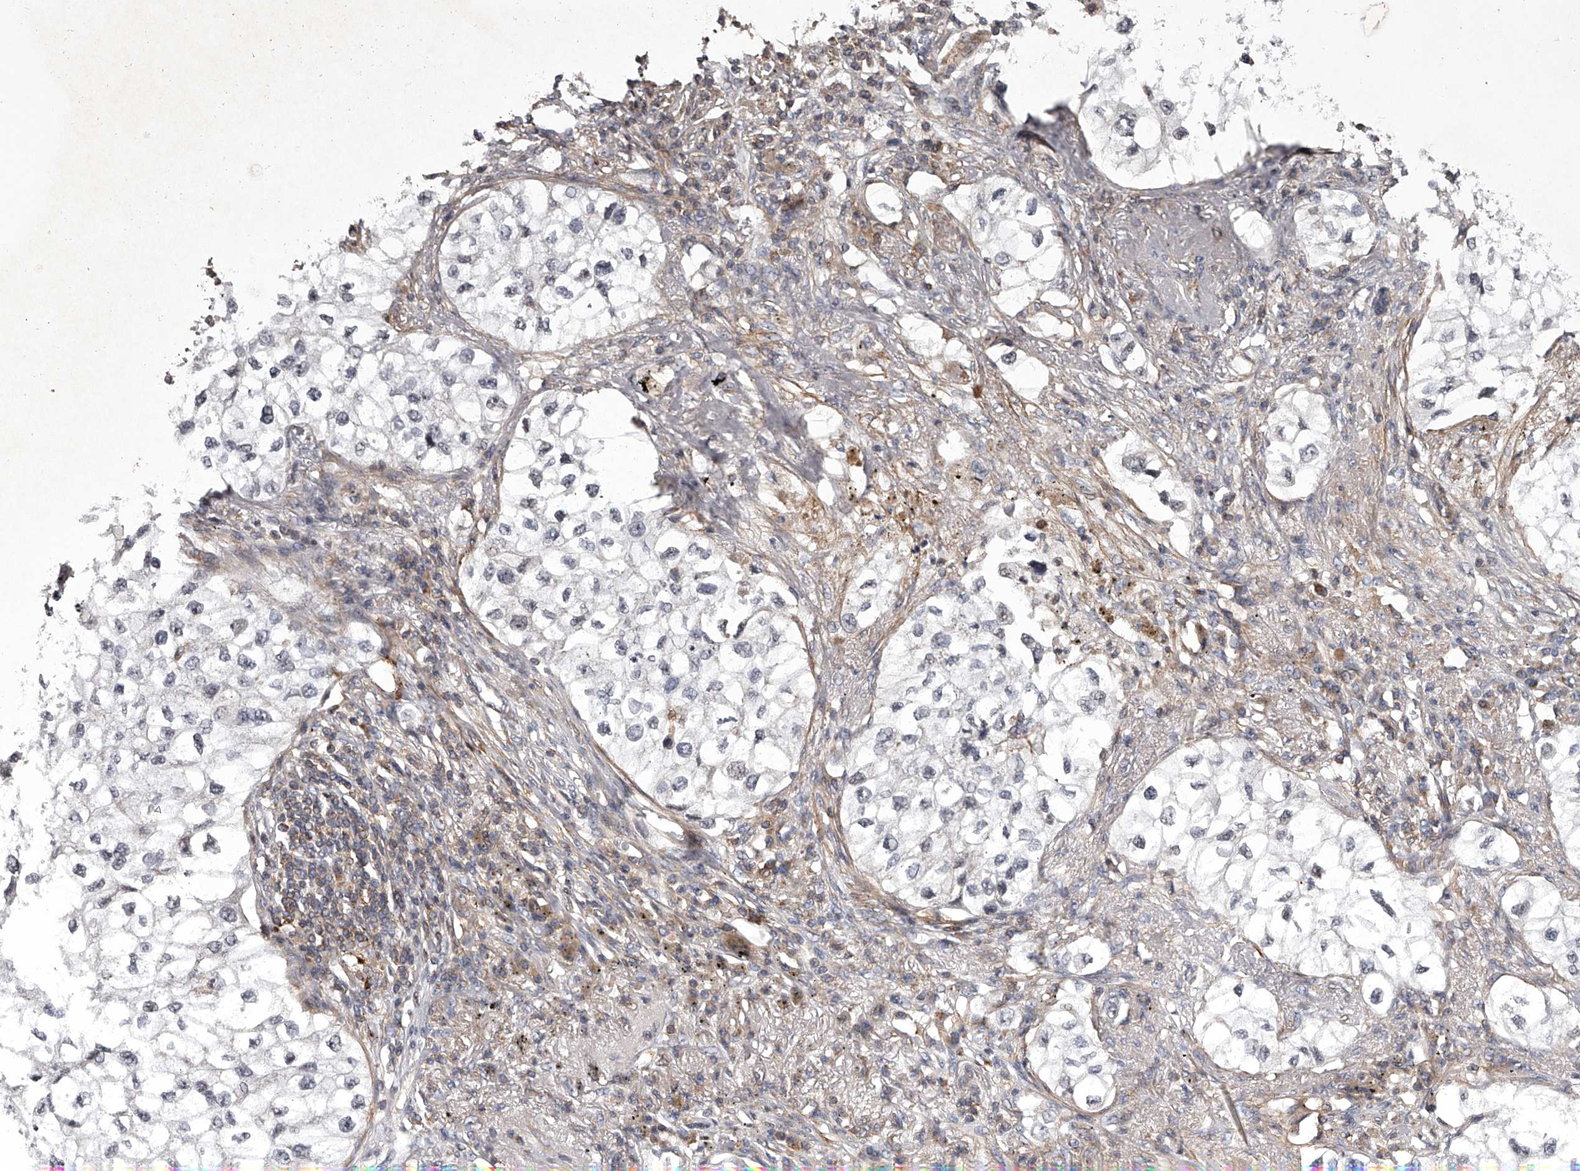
{"staining": {"intensity": "negative", "quantity": "none", "location": "none"}, "tissue": "lung cancer", "cell_type": "Tumor cells", "image_type": "cancer", "snomed": [{"axis": "morphology", "description": "Adenocarcinoma, NOS"}, {"axis": "topography", "description": "Lung"}], "caption": "Protein analysis of lung cancer demonstrates no significant staining in tumor cells. (Brightfield microscopy of DAB (3,3'-diaminobenzidine) IHC at high magnification).", "gene": "RRP36", "patient": {"sex": "male", "age": 63}}